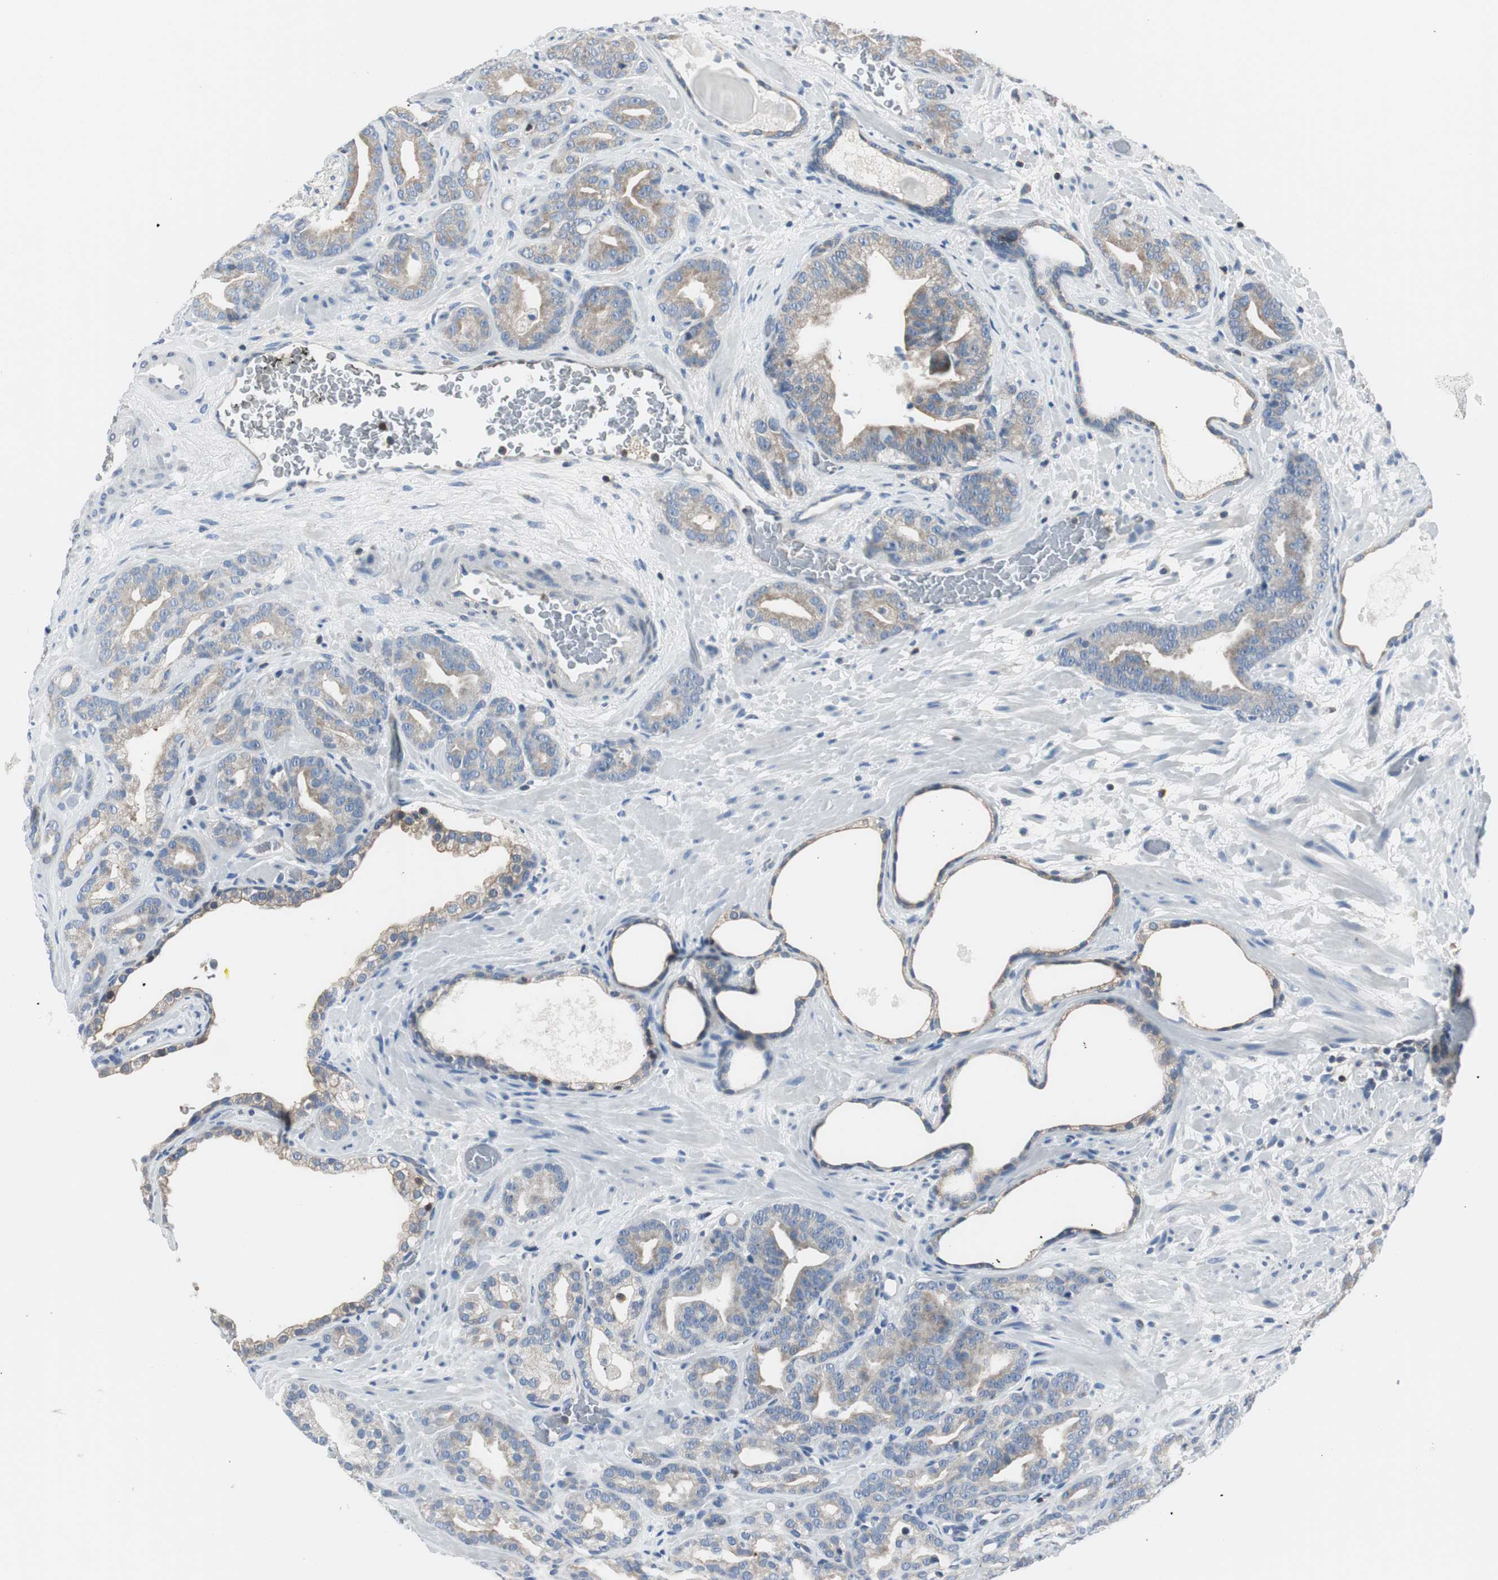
{"staining": {"intensity": "moderate", "quantity": ">75%", "location": "cytoplasmic/membranous"}, "tissue": "prostate cancer", "cell_type": "Tumor cells", "image_type": "cancer", "snomed": [{"axis": "morphology", "description": "Adenocarcinoma, Low grade"}, {"axis": "topography", "description": "Prostate"}], "caption": "Human prostate low-grade adenocarcinoma stained for a protein (brown) shows moderate cytoplasmic/membranous positive positivity in about >75% of tumor cells.", "gene": "SLC9A3R1", "patient": {"sex": "male", "age": 63}}